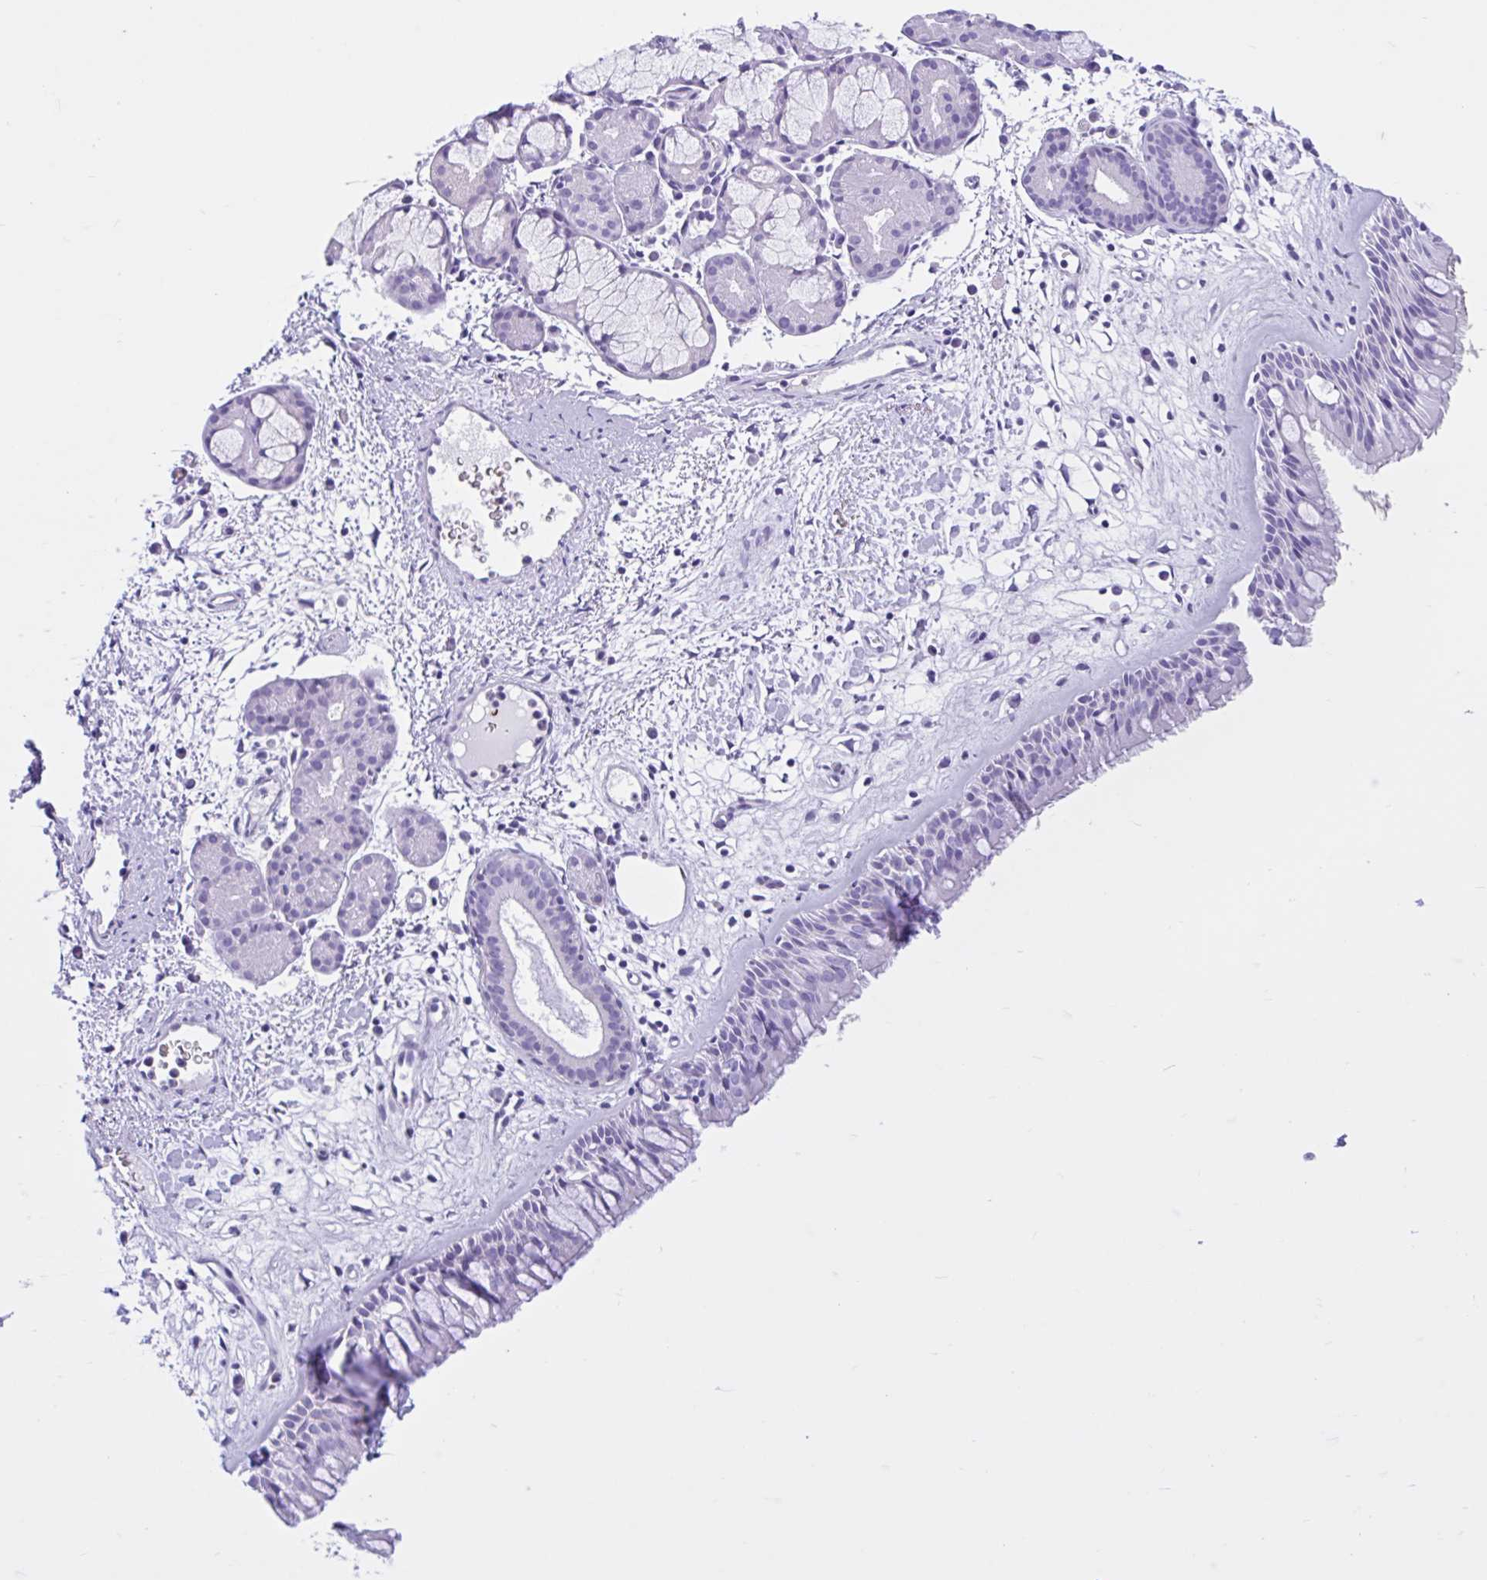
{"staining": {"intensity": "negative", "quantity": "none", "location": "none"}, "tissue": "nasopharynx", "cell_type": "Respiratory epithelial cells", "image_type": "normal", "snomed": [{"axis": "morphology", "description": "Normal tissue, NOS"}, {"axis": "topography", "description": "Nasopharynx"}], "caption": "Histopathology image shows no significant protein positivity in respiratory epithelial cells of normal nasopharynx. (DAB (3,3'-diaminobenzidine) IHC, high magnification).", "gene": "TMEM79", "patient": {"sex": "male", "age": 65}}